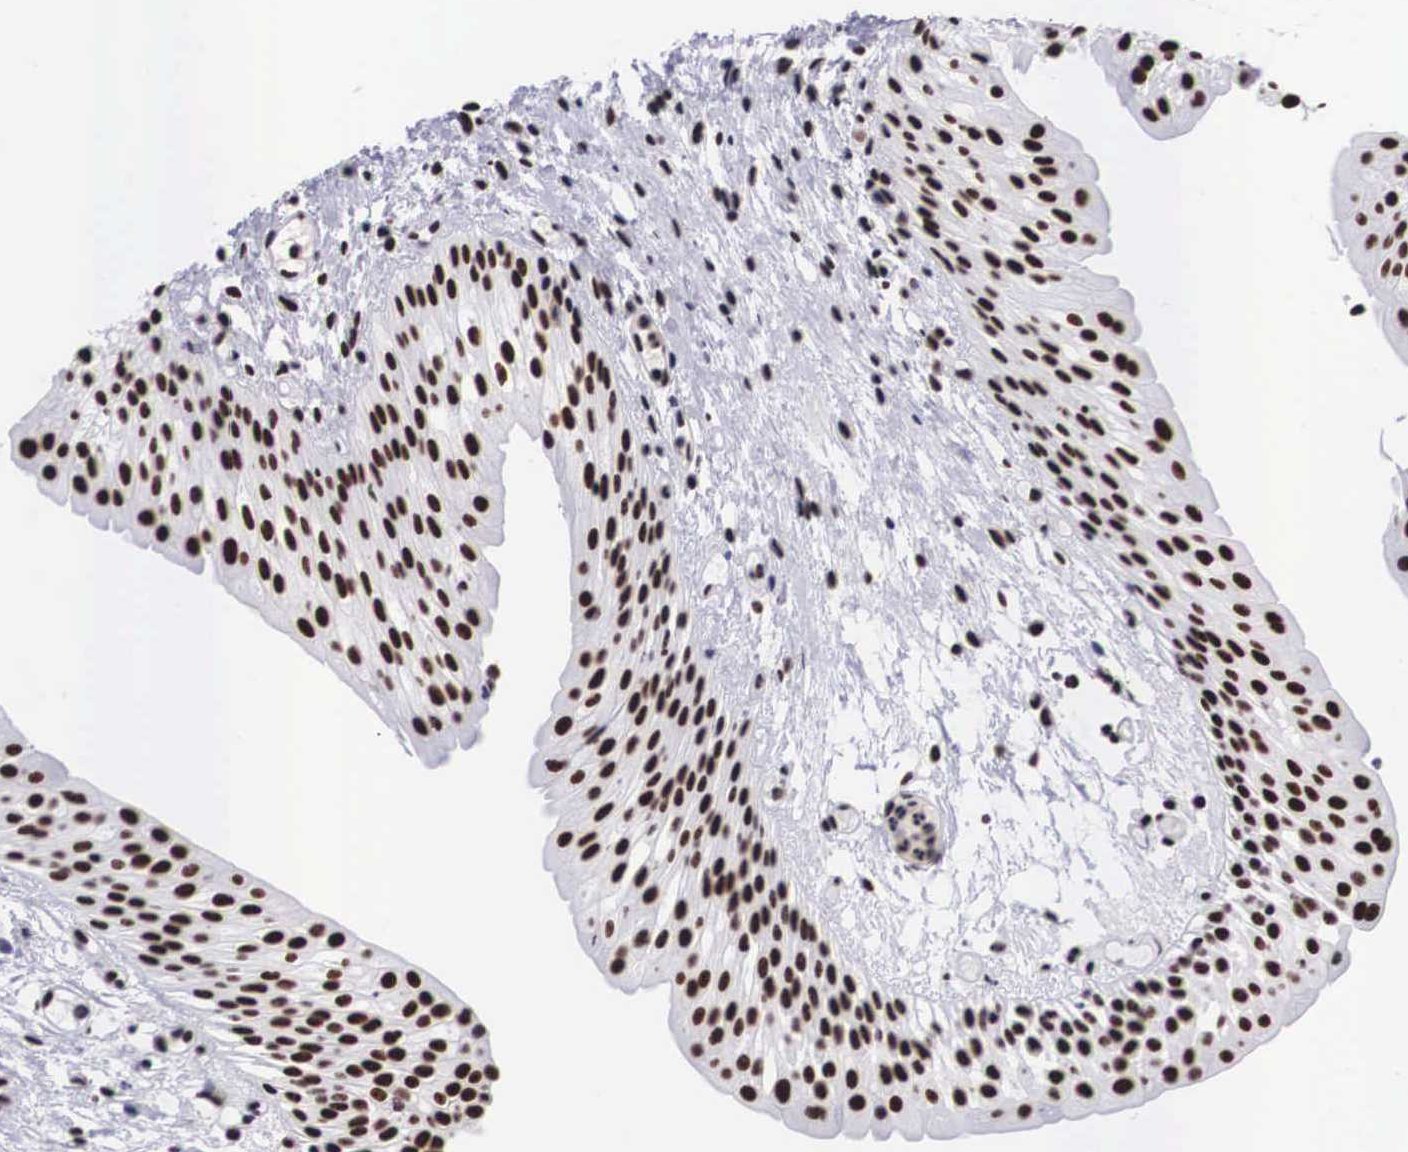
{"staining": {"intensity": "strong", "quantity": ">75%", "location": "nuclear"}, "tissue": "urinary bladder", "cell_type": "Urothelial cells", "image_type": "normal", "snomed": [{"axis": "morphology", "description": "Normal tissue, NOS"}, {"axis": "topography", "description": "Urinary bladder"}], "caption": "The histopathology image reveals immunohistochemical staining of normal urinary bladder. There is strong nuclear positivity is identified in approximately >75% of urothelial cells.", "gene": "SF3A1", "patient": {"sex": "male", "age": 48}}